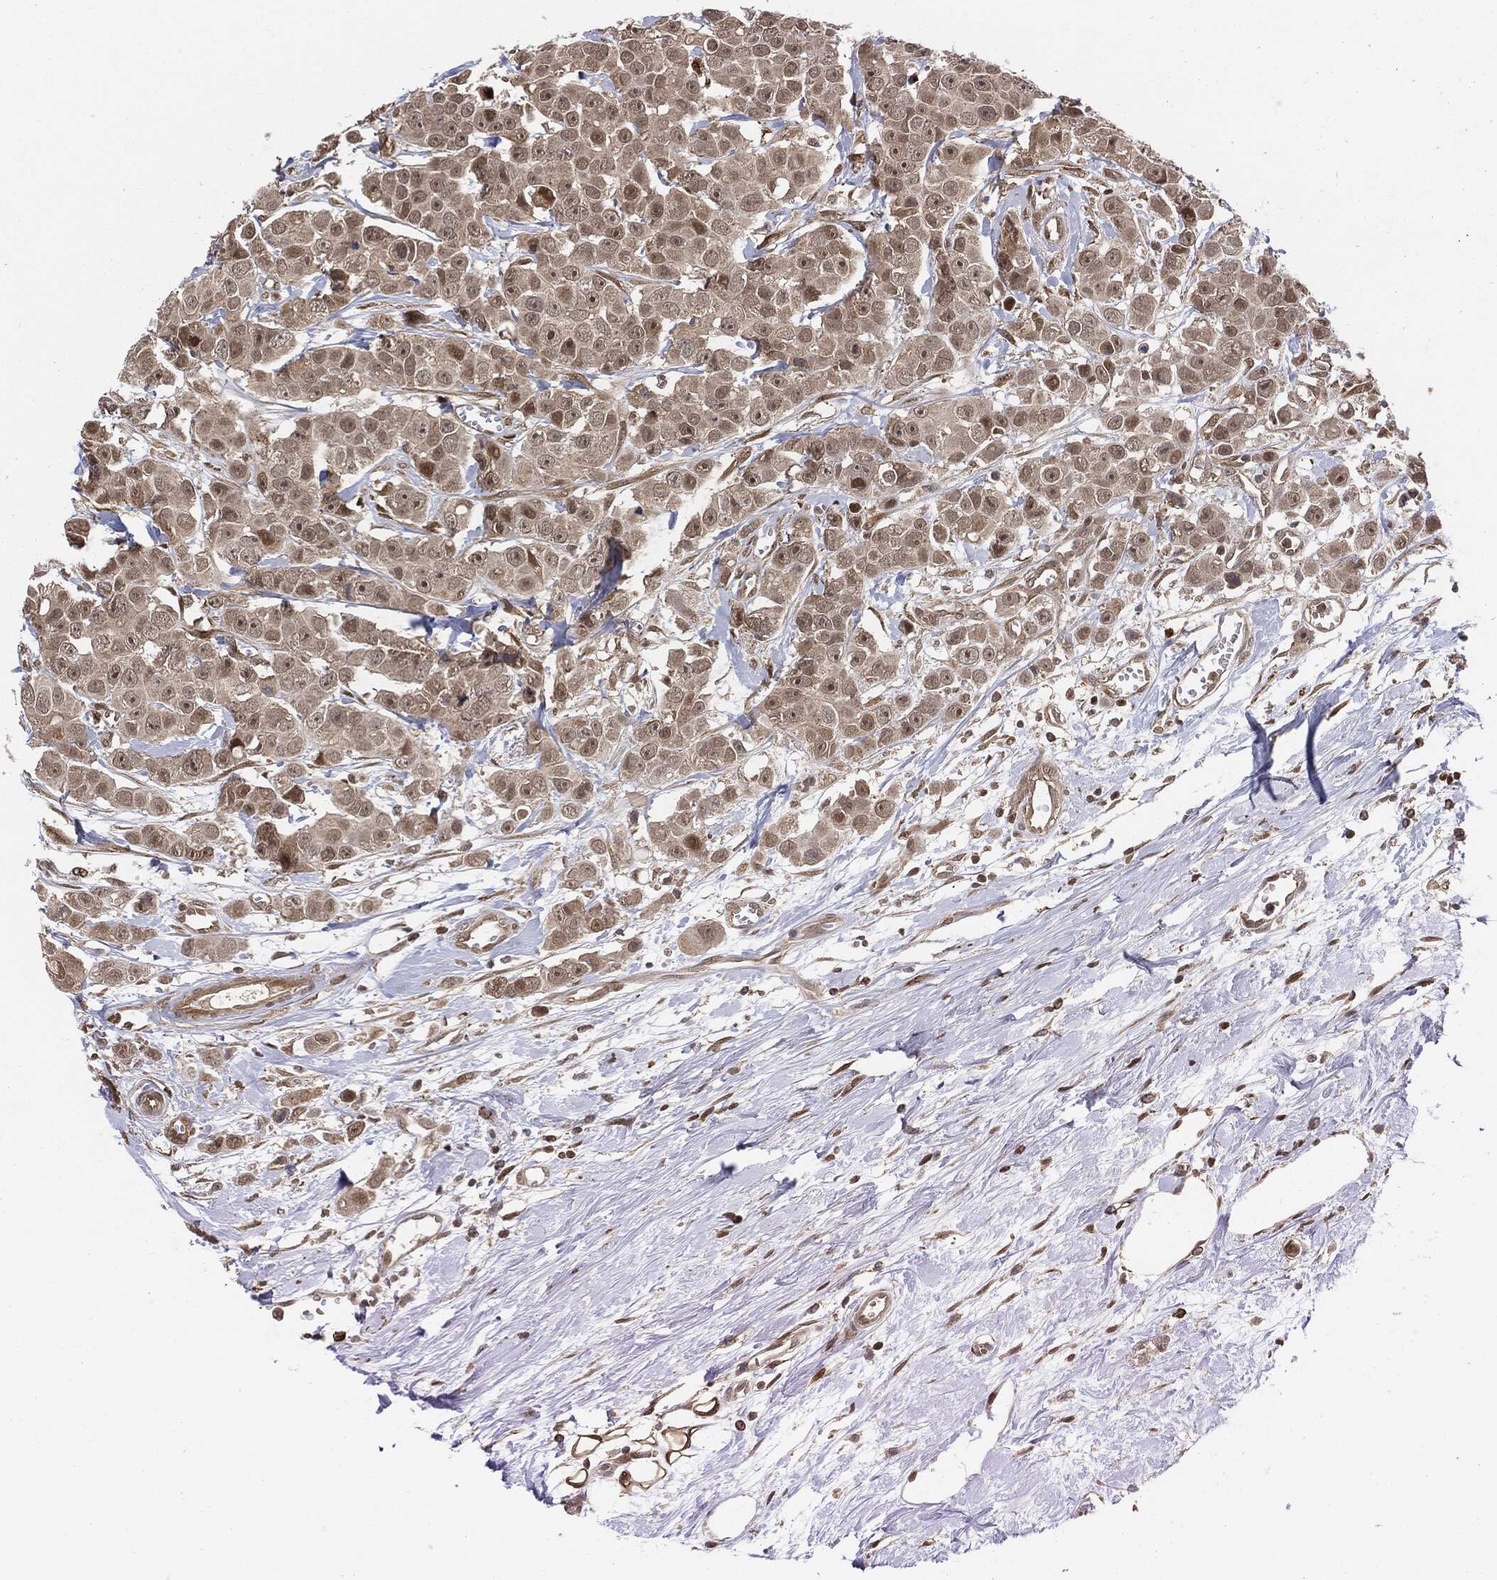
{"staining": {"intensity": "weak", "quantity": "25%-75%", "location": "cytoplasmic/membranous,nuclear"}, "tissue": "breast cancer", "cell_type": "Tumor cells", "image_type": "cancer", "snomed": [{"axis": "morphology", "description": "Duct carcinoma"}, {"axis": "topography", "description": "Breast"}], "caption": "Immunohistochemical staining of breast cancer (infiltrating ductal carcinoma) demonstrates weak cytoplasmic/membranous and nuclear protein expression in approximately 25%-75% of tumor cells.", "gene": "CUTA", "patient": {"sex": "female", "age": 35}}